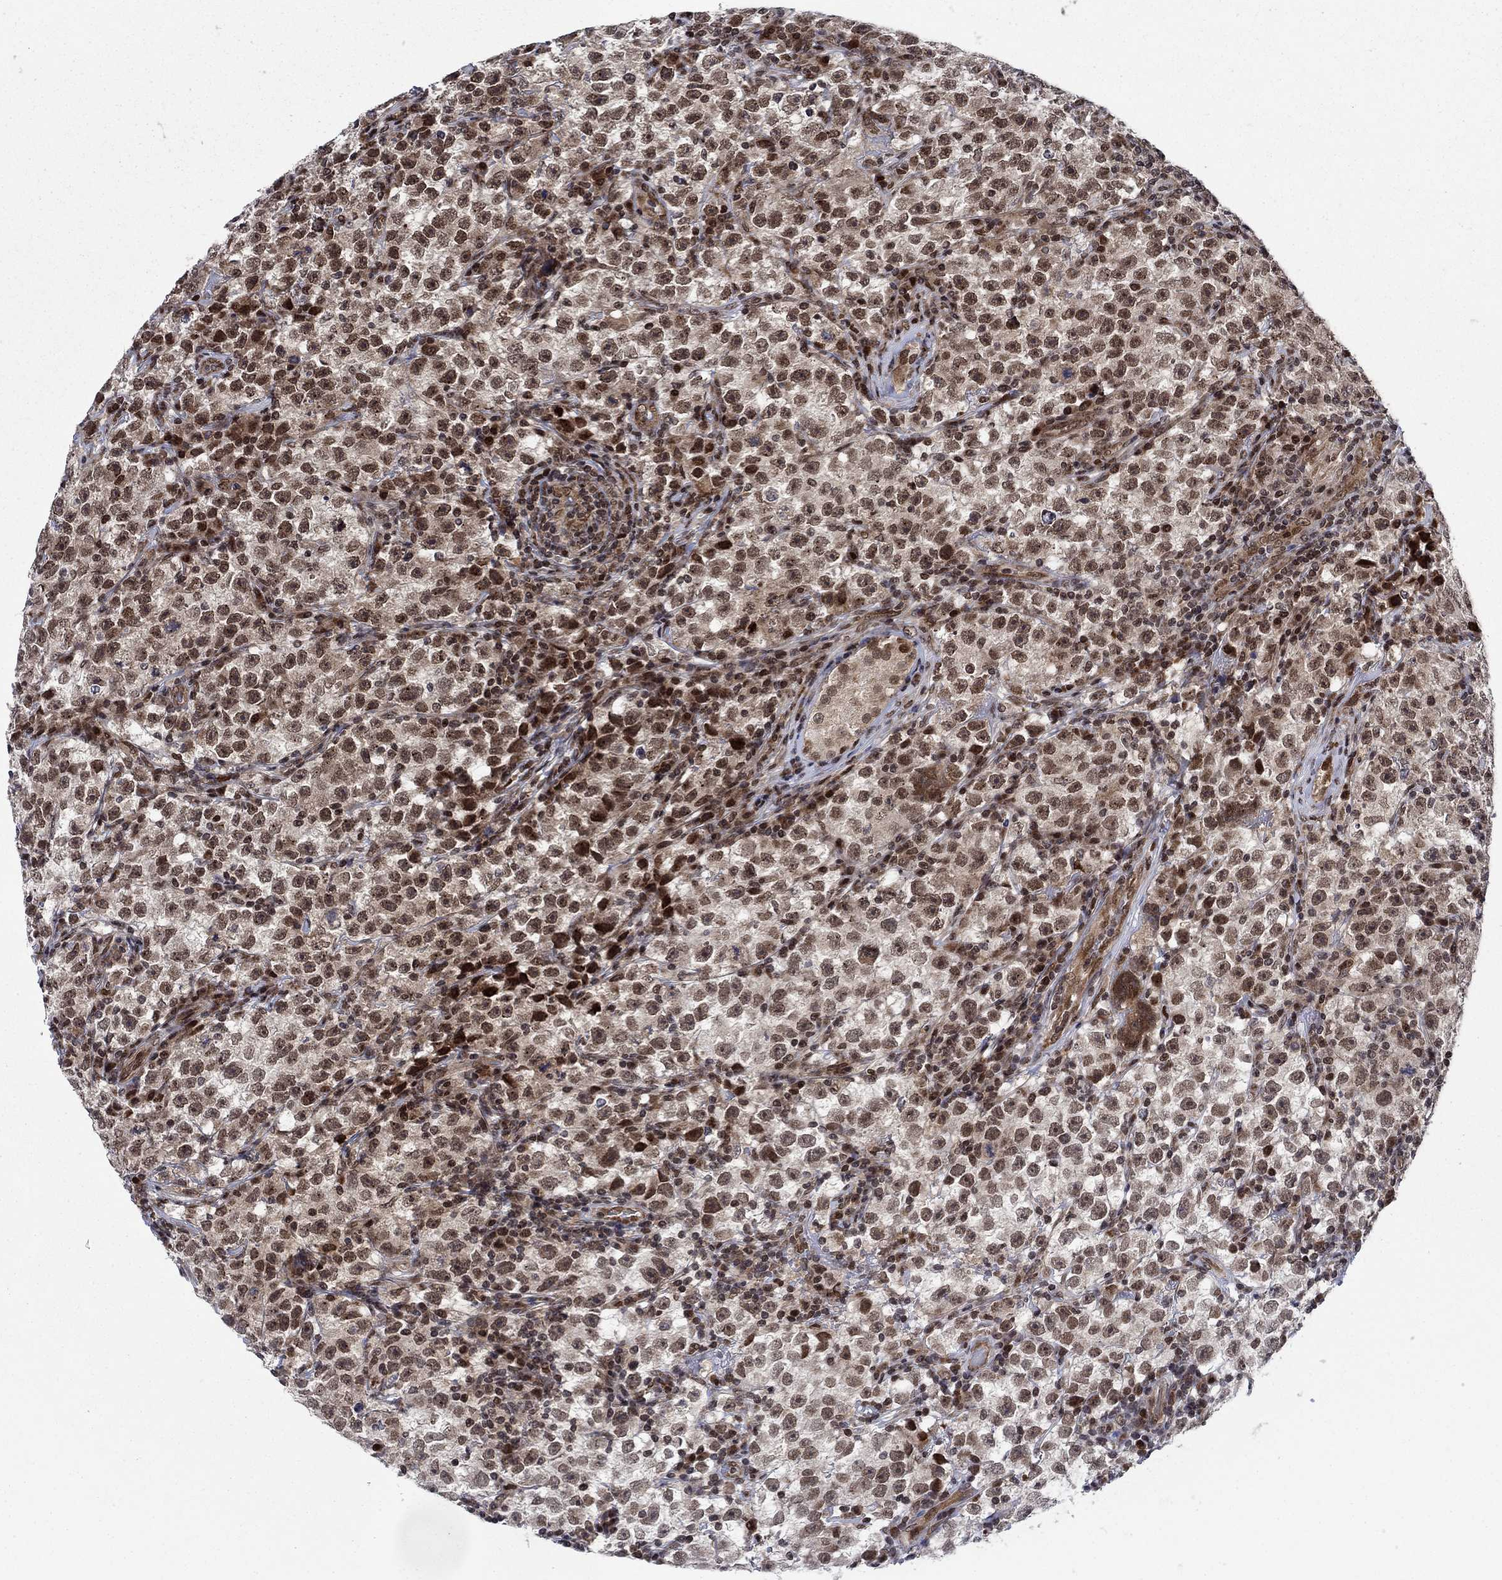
{"staining": {"intensity": "moderate", "quantity": "25%-75%", "location": "cytoplasmic/membranous,nuclear"}, "tissue": "testis cancer", "cell_type": "Tumor cells", "image_type": "cancer", "snomed": [{"axis": "morphology", "description": "Seminoma, NOS"}, {"axis": "topography", "description": "Testis"}], "caption": "Immunohistochemical staining of testis seminoma displays moderate cytoplasmic/membranous and nuclear protein expression in approximately 25%-75% of tumor cells. (Brightfield microscopy of DAB IHC at high magnification).", "gene": "PRICKLE4", "patient": {"sex": "male", "age": 22}}